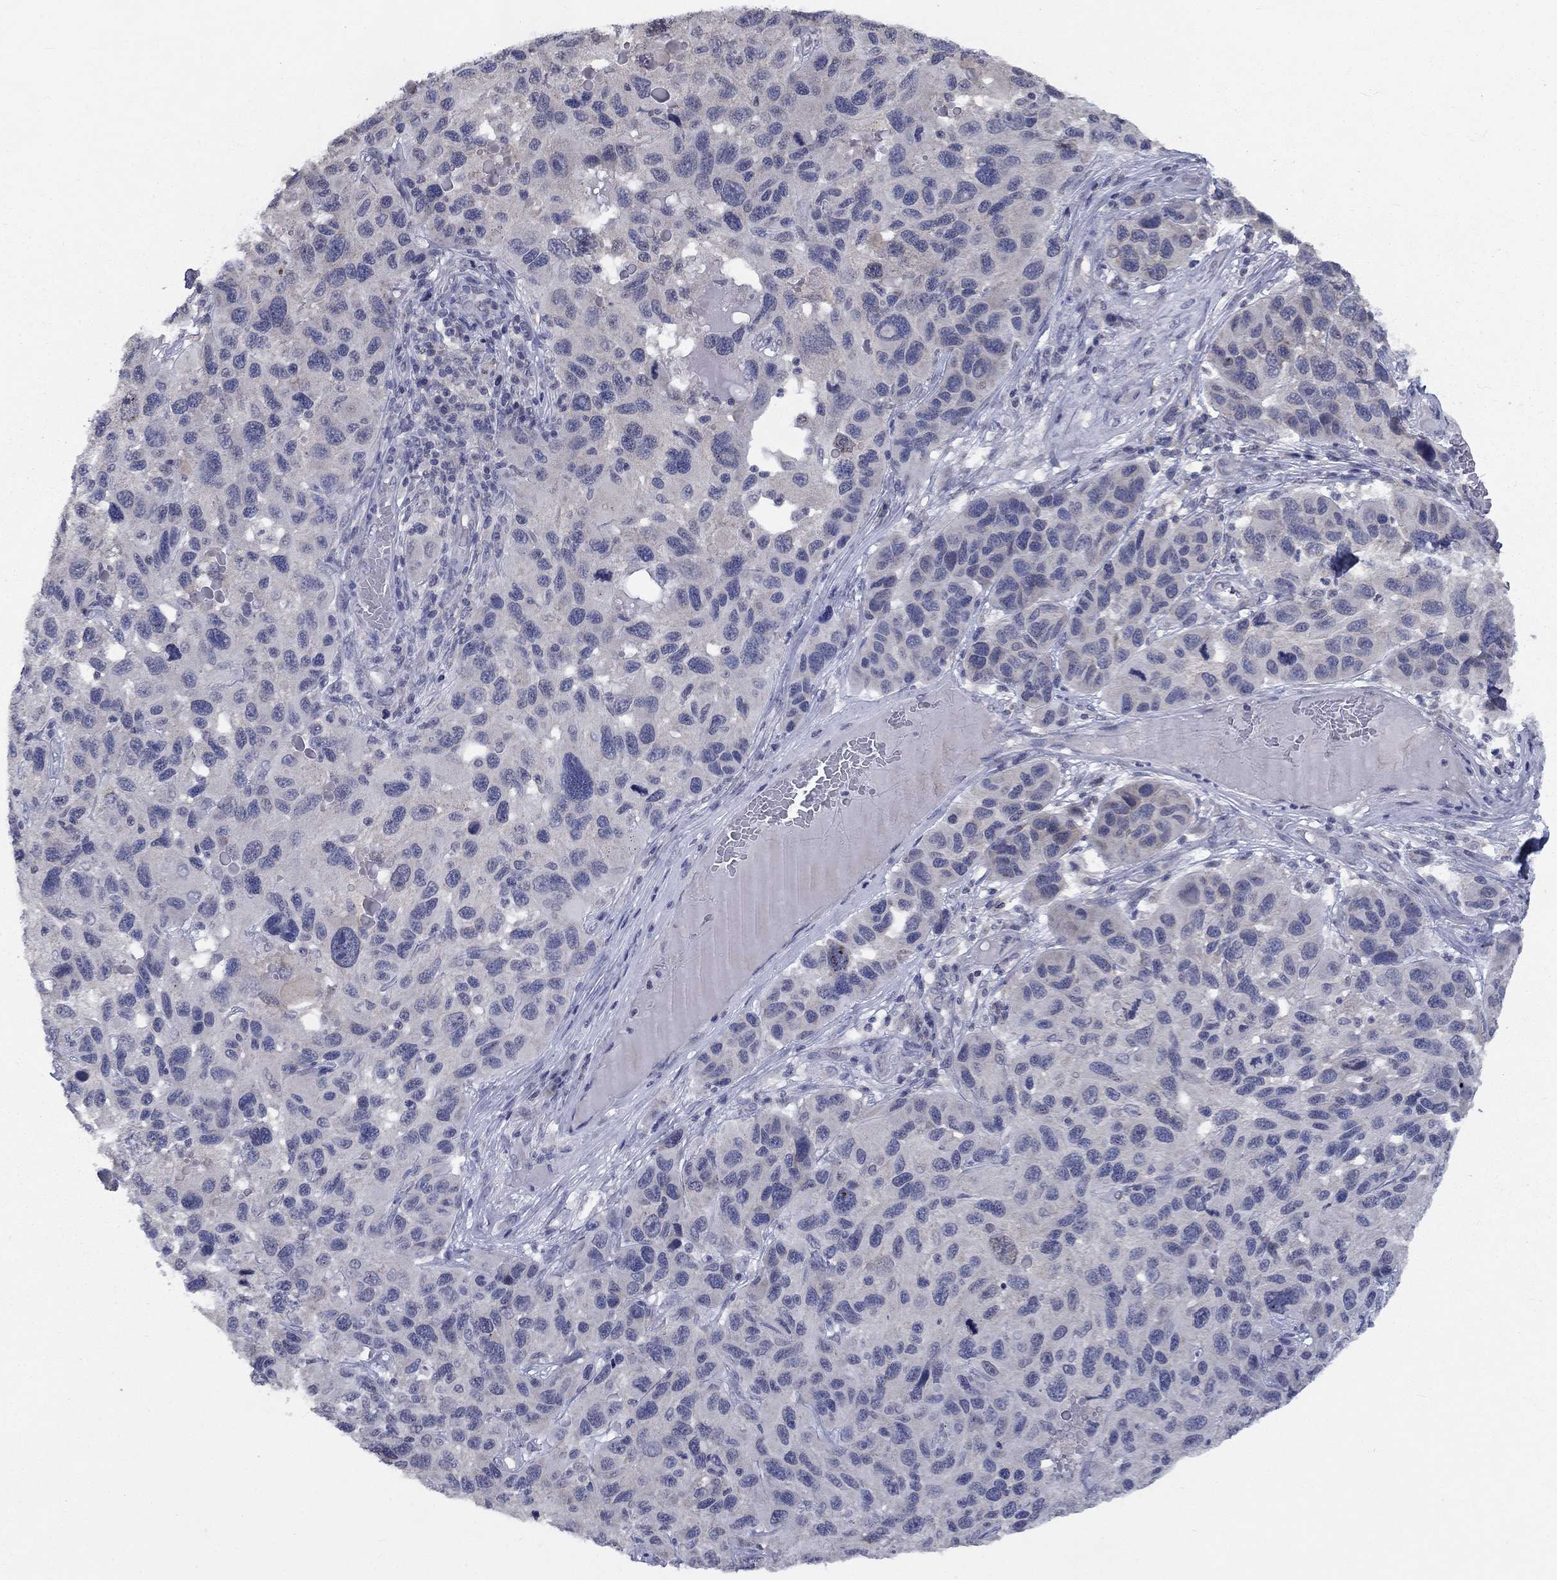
{"staining": {"intensity": "negative", "quantity": "none", "location": "none"}, "tissue": "melanoma", "cell_type": "Tumor cells", "image_type": "cancer", "snomed": [{"axis": "morphology", "description": "Malignant melanoma, NOS"}, {"axis": "topography", "description": "Skin"}], "caption": "DAB (3,3'-diaminobenzidine) immunohistochemical staining of melanoma exhibits no significant positivity in tumor cells.", "gene": "SPATA33", "patient": {"sex": "male", "age": 53}}